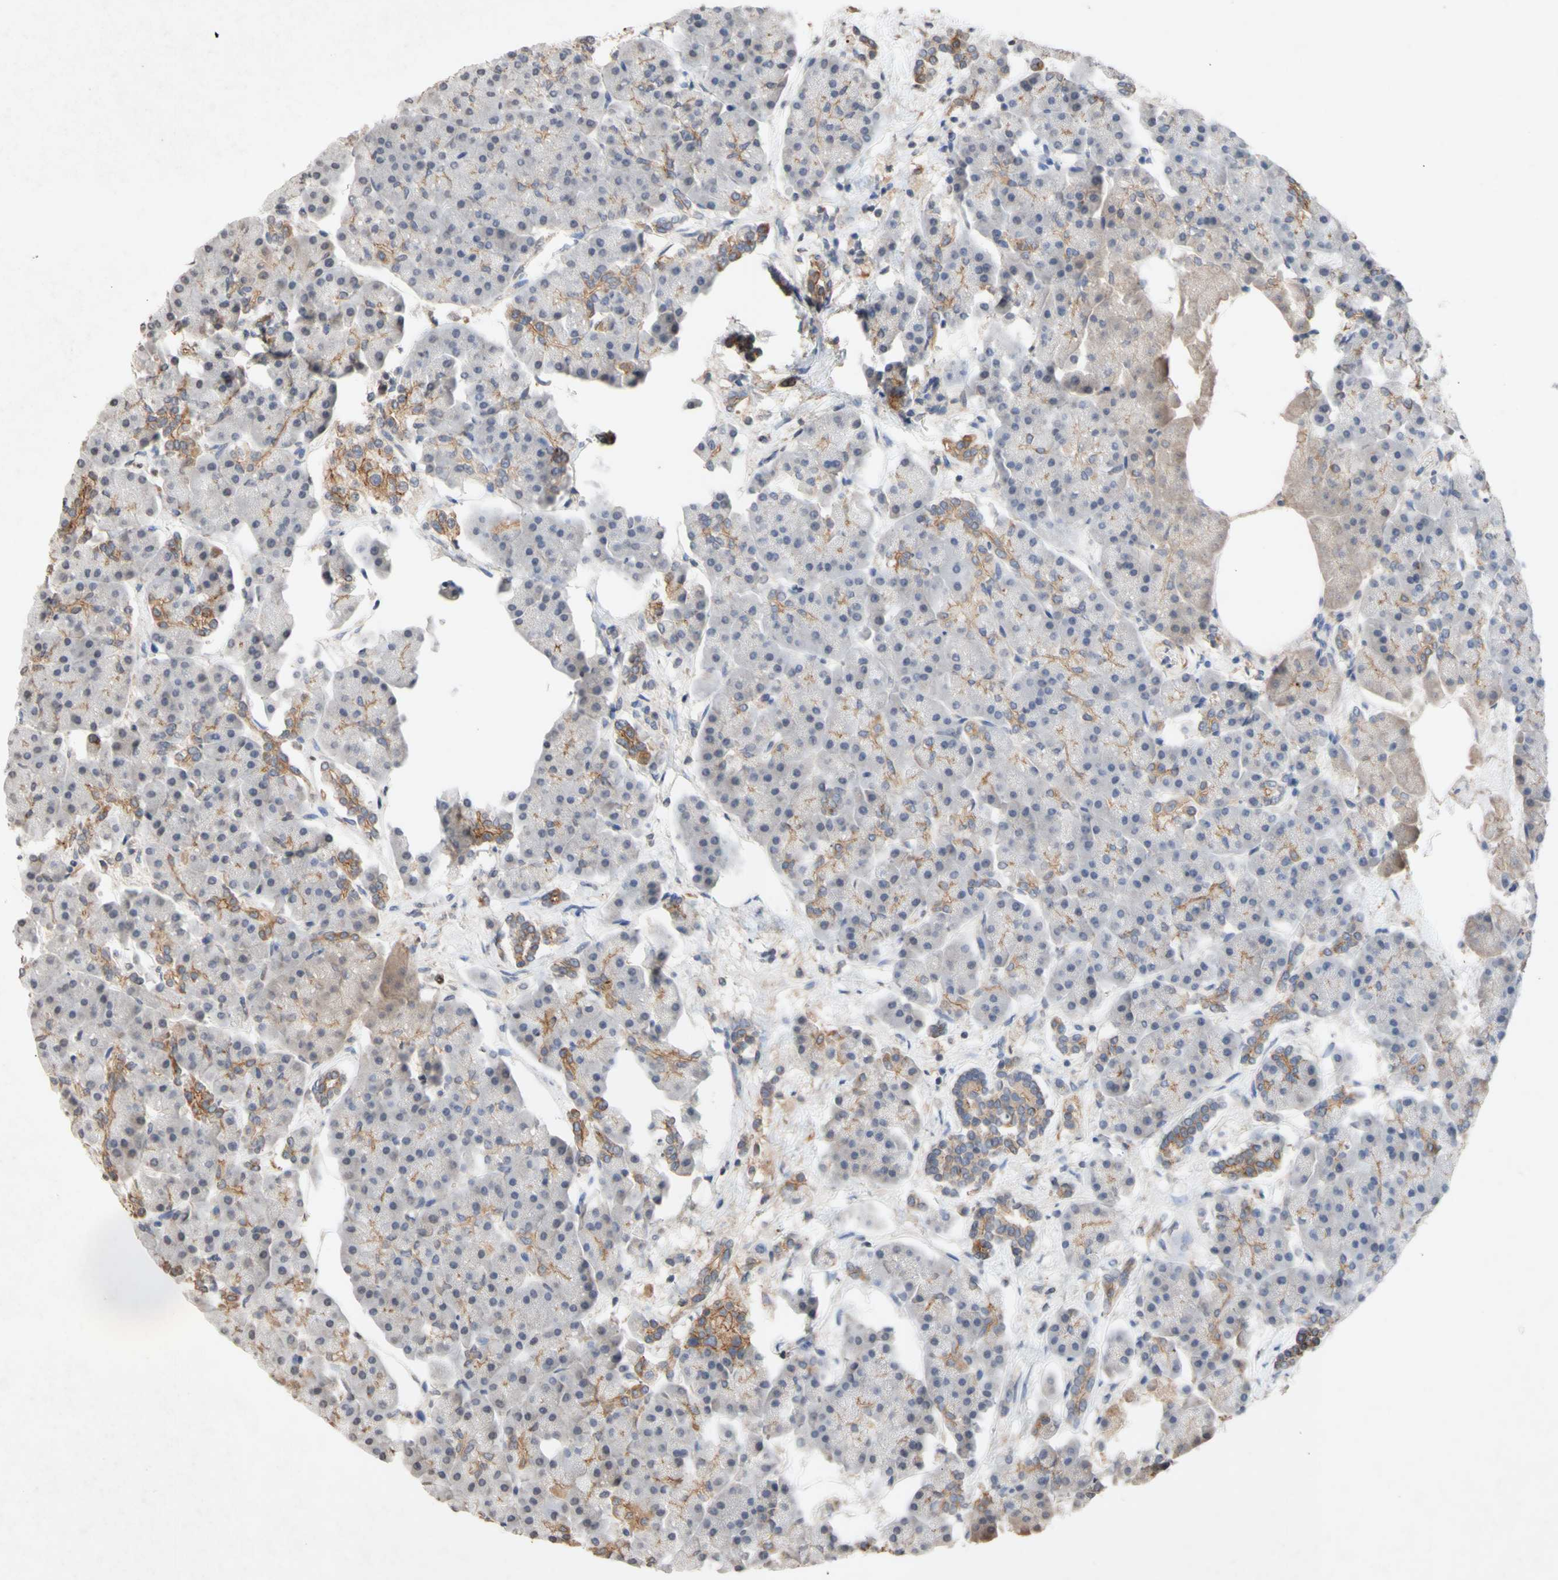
{"staining": {"intensity": "moderate", "quantity": "<25%", "location": "cytoplasmic/membranous"}, "tissue": "pancreas", "cell_type": "Exocrine glandular cells", "image_type": "normal", "snomed": [{"axis": "morphology", "description": "Normal tissue, NOS"}, {"axis": "topography", "description": "Pancreas"}], "caption": "The photomicrograph exhibits immunohistochemical staining of normal pancreas. There is moderate cytoplasmic/membranous positivity is present in approximately <25% of exocrine glandular cells. (DAB IHC, brown staining for protein, blue staining for nuclei).", "gene": "NECTIN3", "patient": {"sex": "female", "age": 70}}